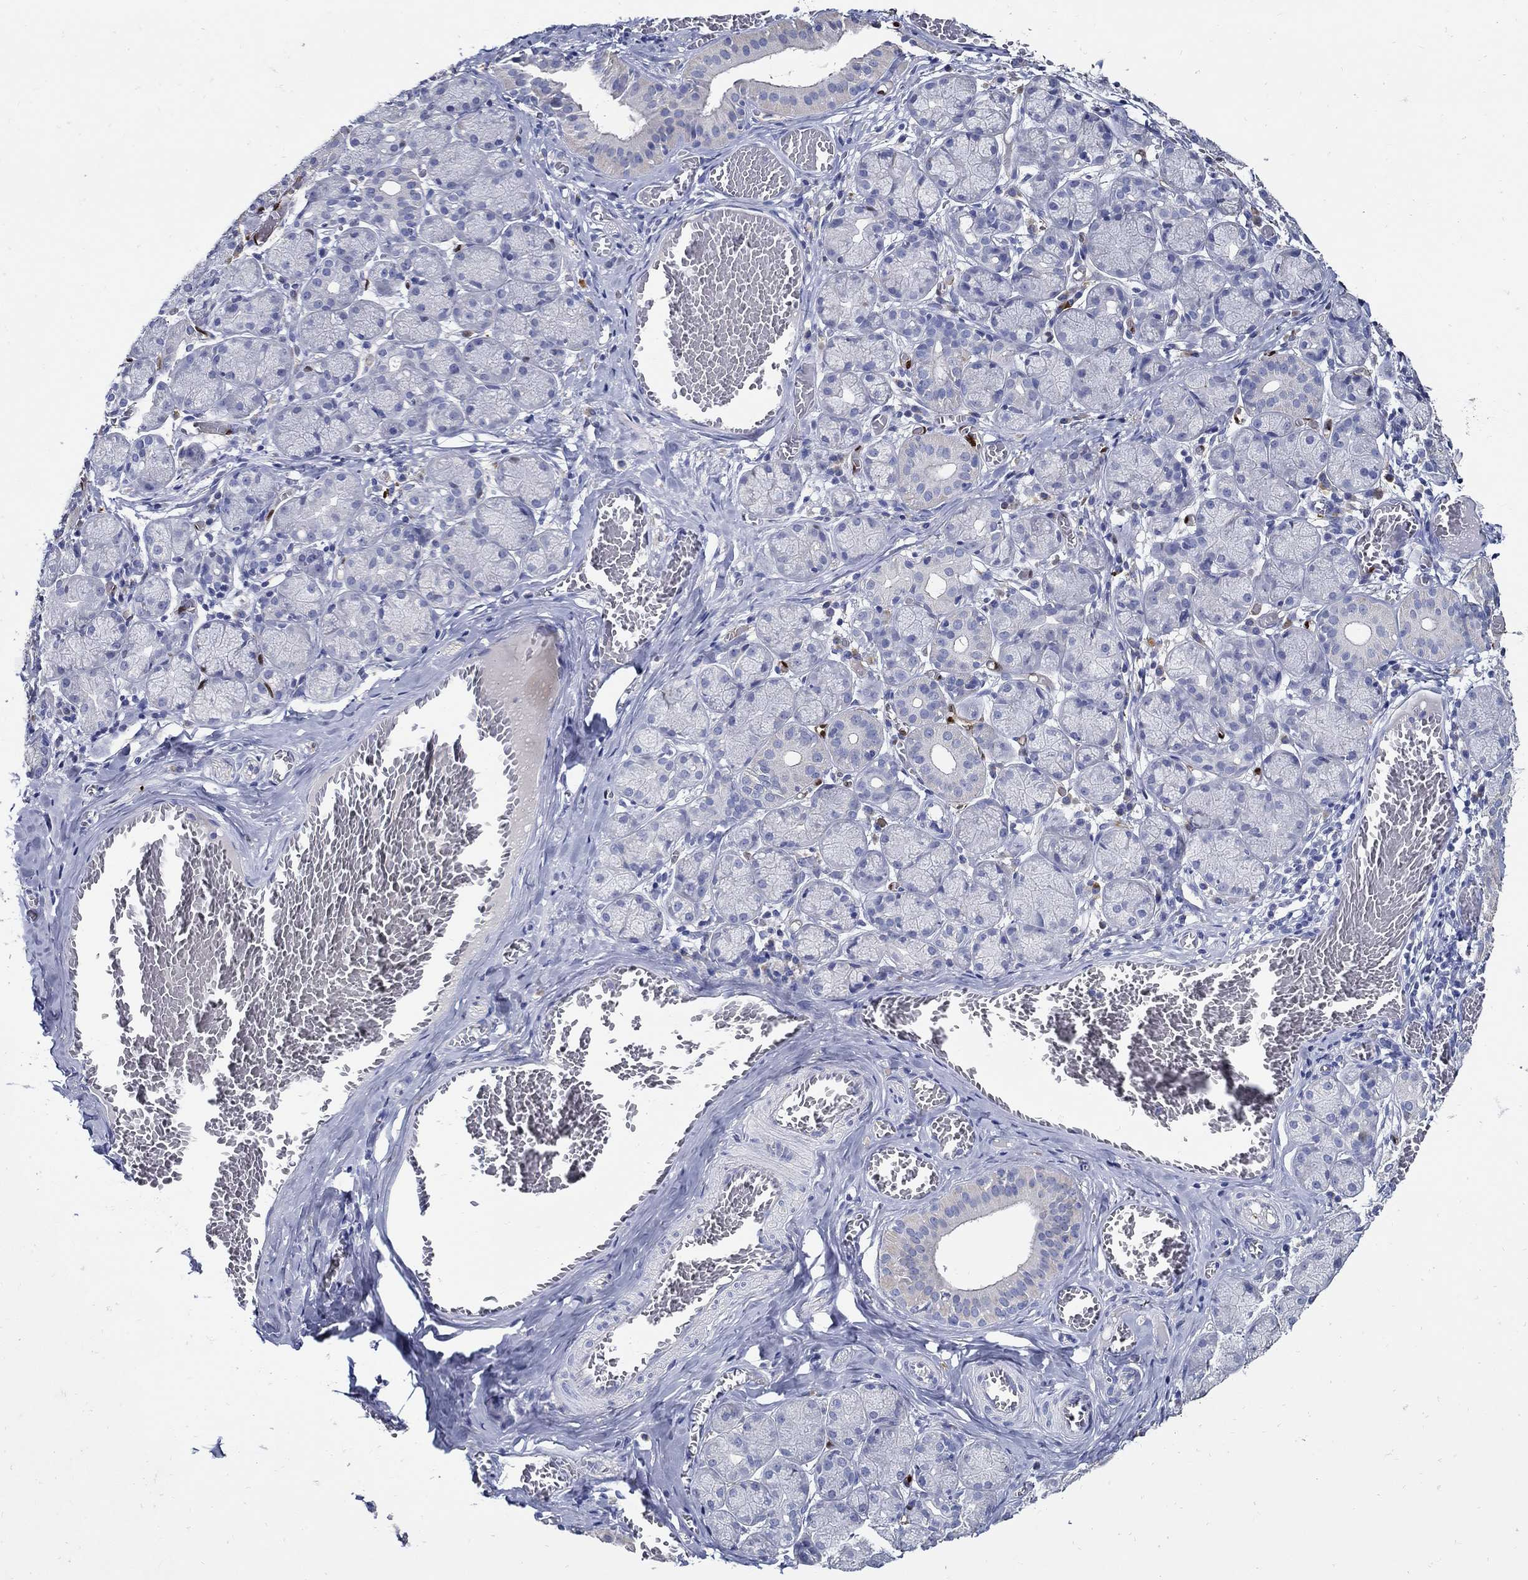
{"staining": {"intensity": "negative", "quantity": "none", "location": "none"}, "tissue": "salivary gland", "cell_type": "Glandular cells", "image_type": "normal", "snomed": [{"axis": "morphology", "description": "Normal tissue, NOS"}, {"axis": "topography", "description": "Salivary gland"}, {"axis": "topography", "description": "Peripheral nerve tissue"}], "caption": "A histopathology image of salivary gland stained for a protein shows no brown staining in glandular cells. (Immunohistochemistry, brightfield microscopy, high magnification).", "gene": "PRX", "patient": {"sex": "female", "age": 24}}